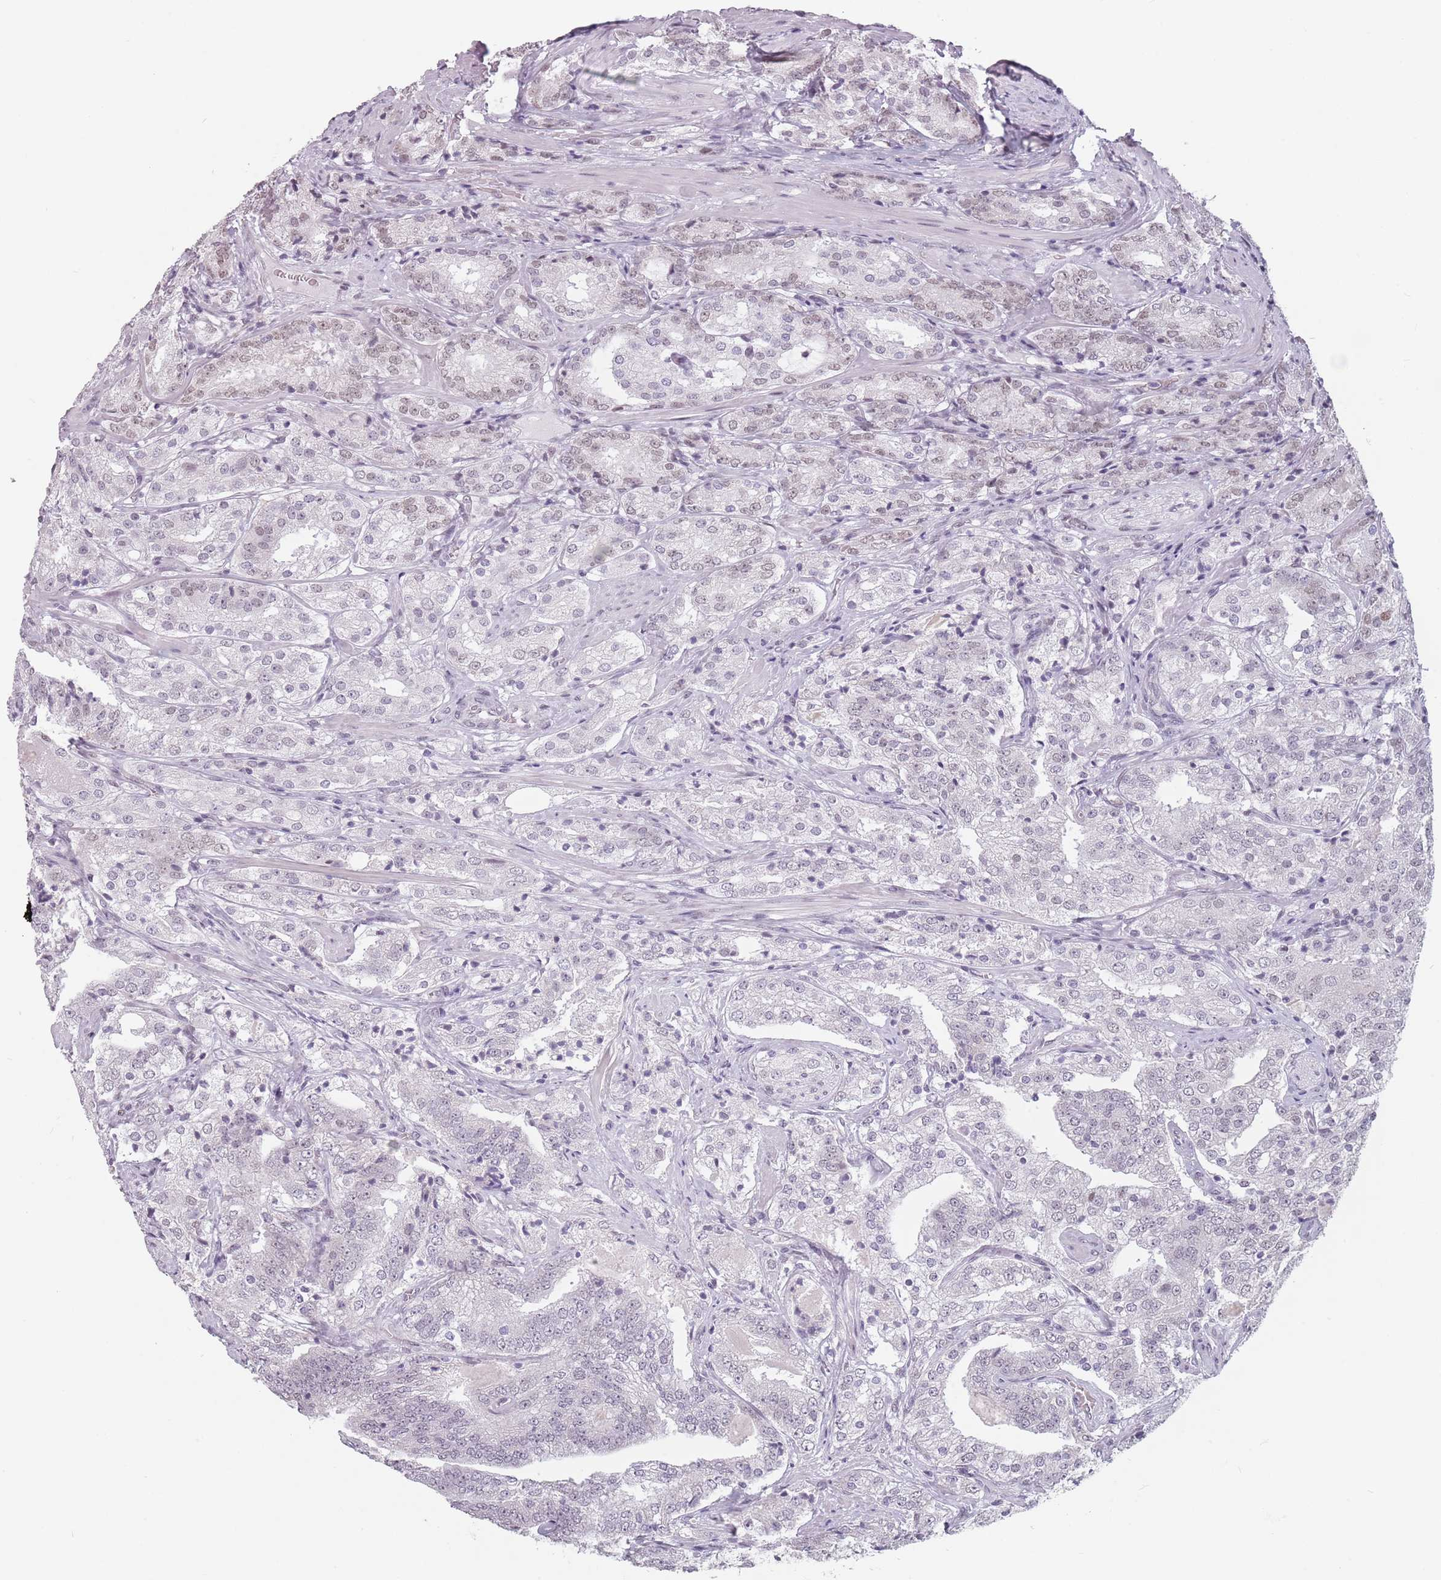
{"staining": {"intensity": "weak", "quantity": "<25%", "location": "nuclear"}, "tissue": "prostate cancer", "cell_type": "Tumor cells", "image_type": "cancer", "snomed": [{"axis": "morphology", "description": "Adenocarcinoma, High grade"}, {"axis": "topography", "description": "Prostate"}], "caption": "This is an immunohistochemistry micrograph of human high-grade adenocarcinoma (prostate). There is no staining in tumor cells.", "gene": "PTCHD1", "patient": {"sex": "male", "age": 63}}